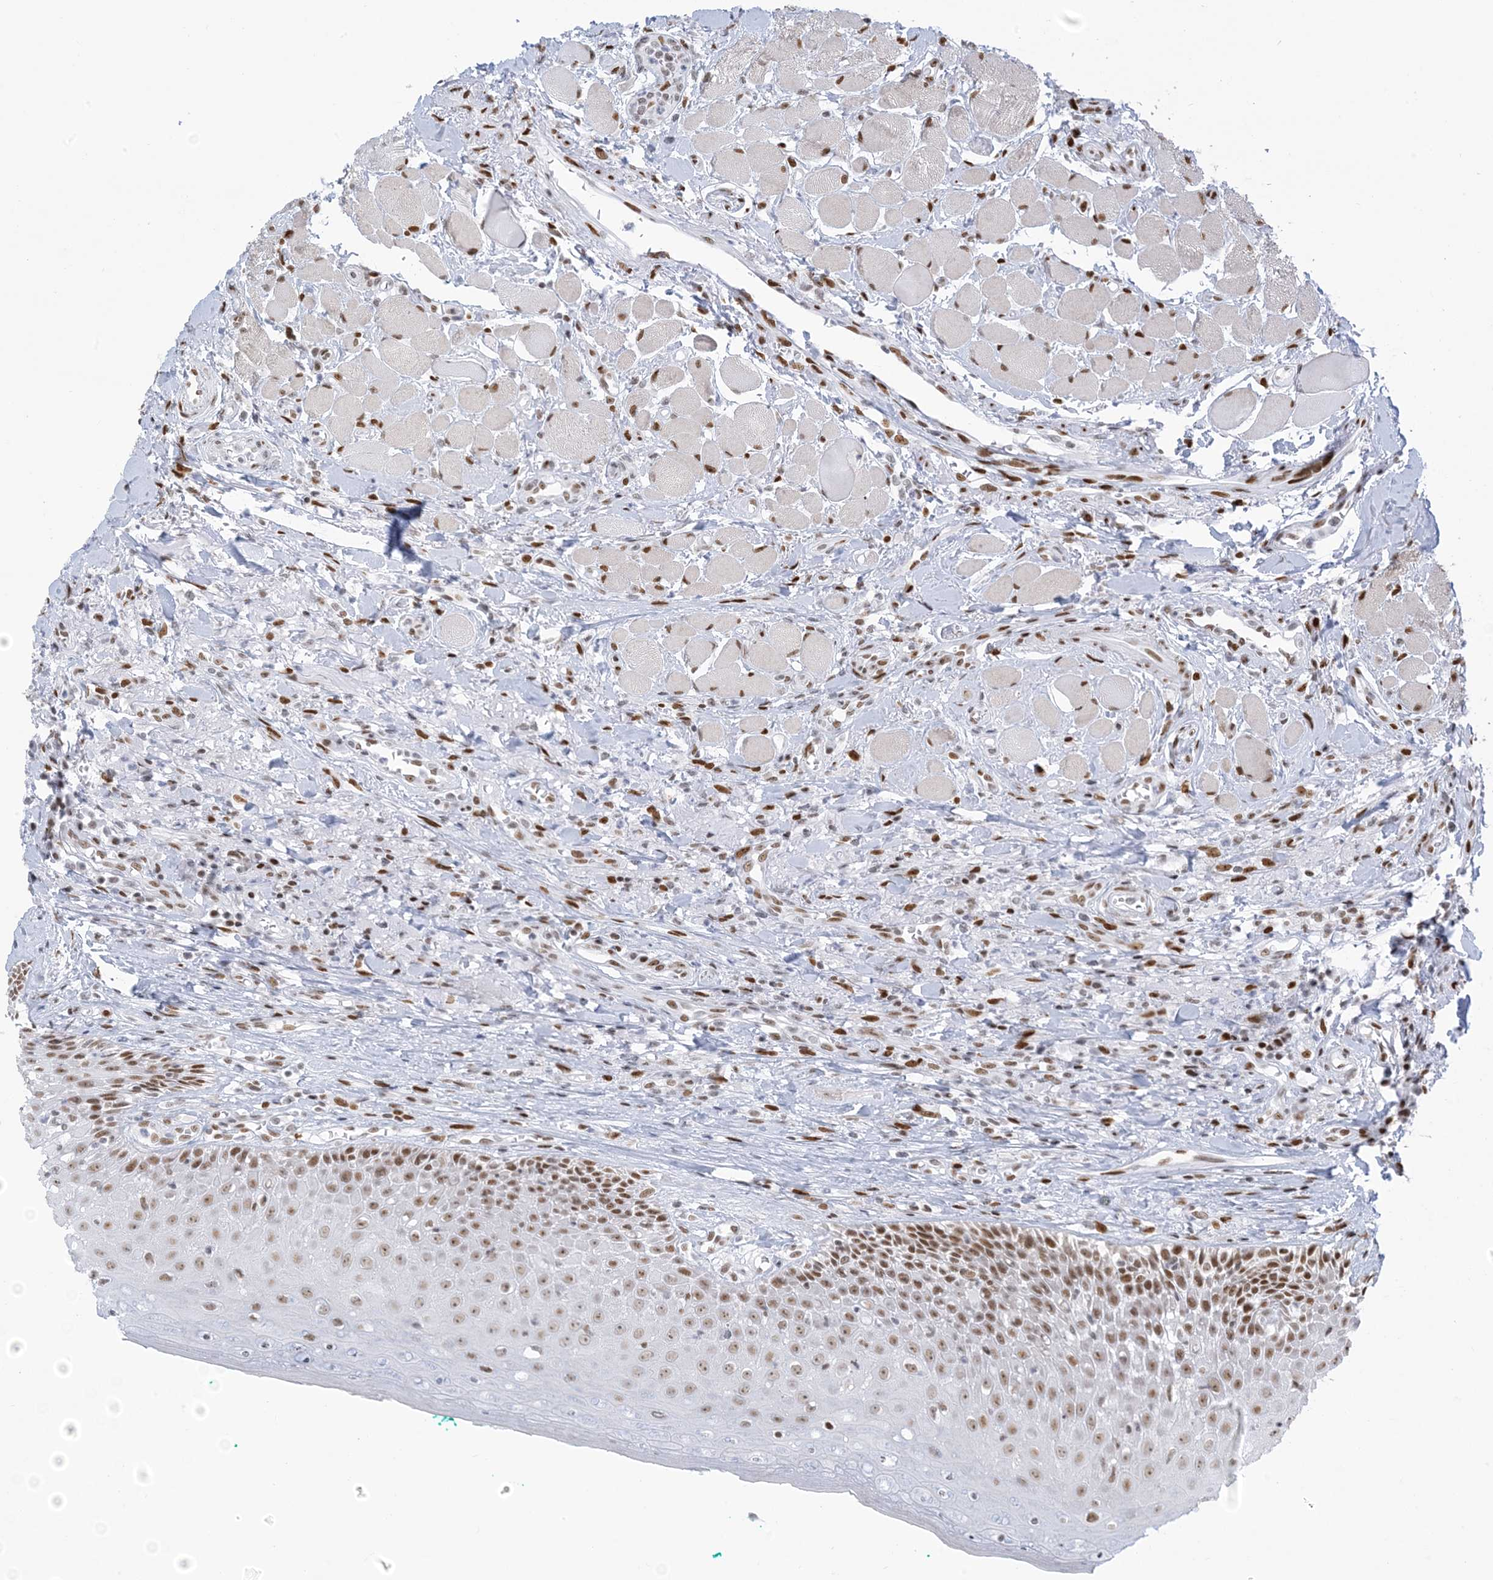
{"staining": {"intensity": "moderate", "quantity": ">75%", "location": "nuclear"}, "tissue": "oral mucosa", "cell_type": "Squamous epithelial cells", "image_type": "normal", "snomed": [{"axis": "morphology", "description": "Normal tissue, NOS"}, {"axis": "topography", "description": "Oral tissue"}], "caption": "Immunohistochemical staining of normal oral mucosa displays >75% levels of moderate nuclear protein positivity in about >75% of squamous epithelial cells. (DAB IHC, brown staining for protein, blue staining for nuclei).", "gene": "STAG1", "patient": {"sex": "female", "age": 70}}